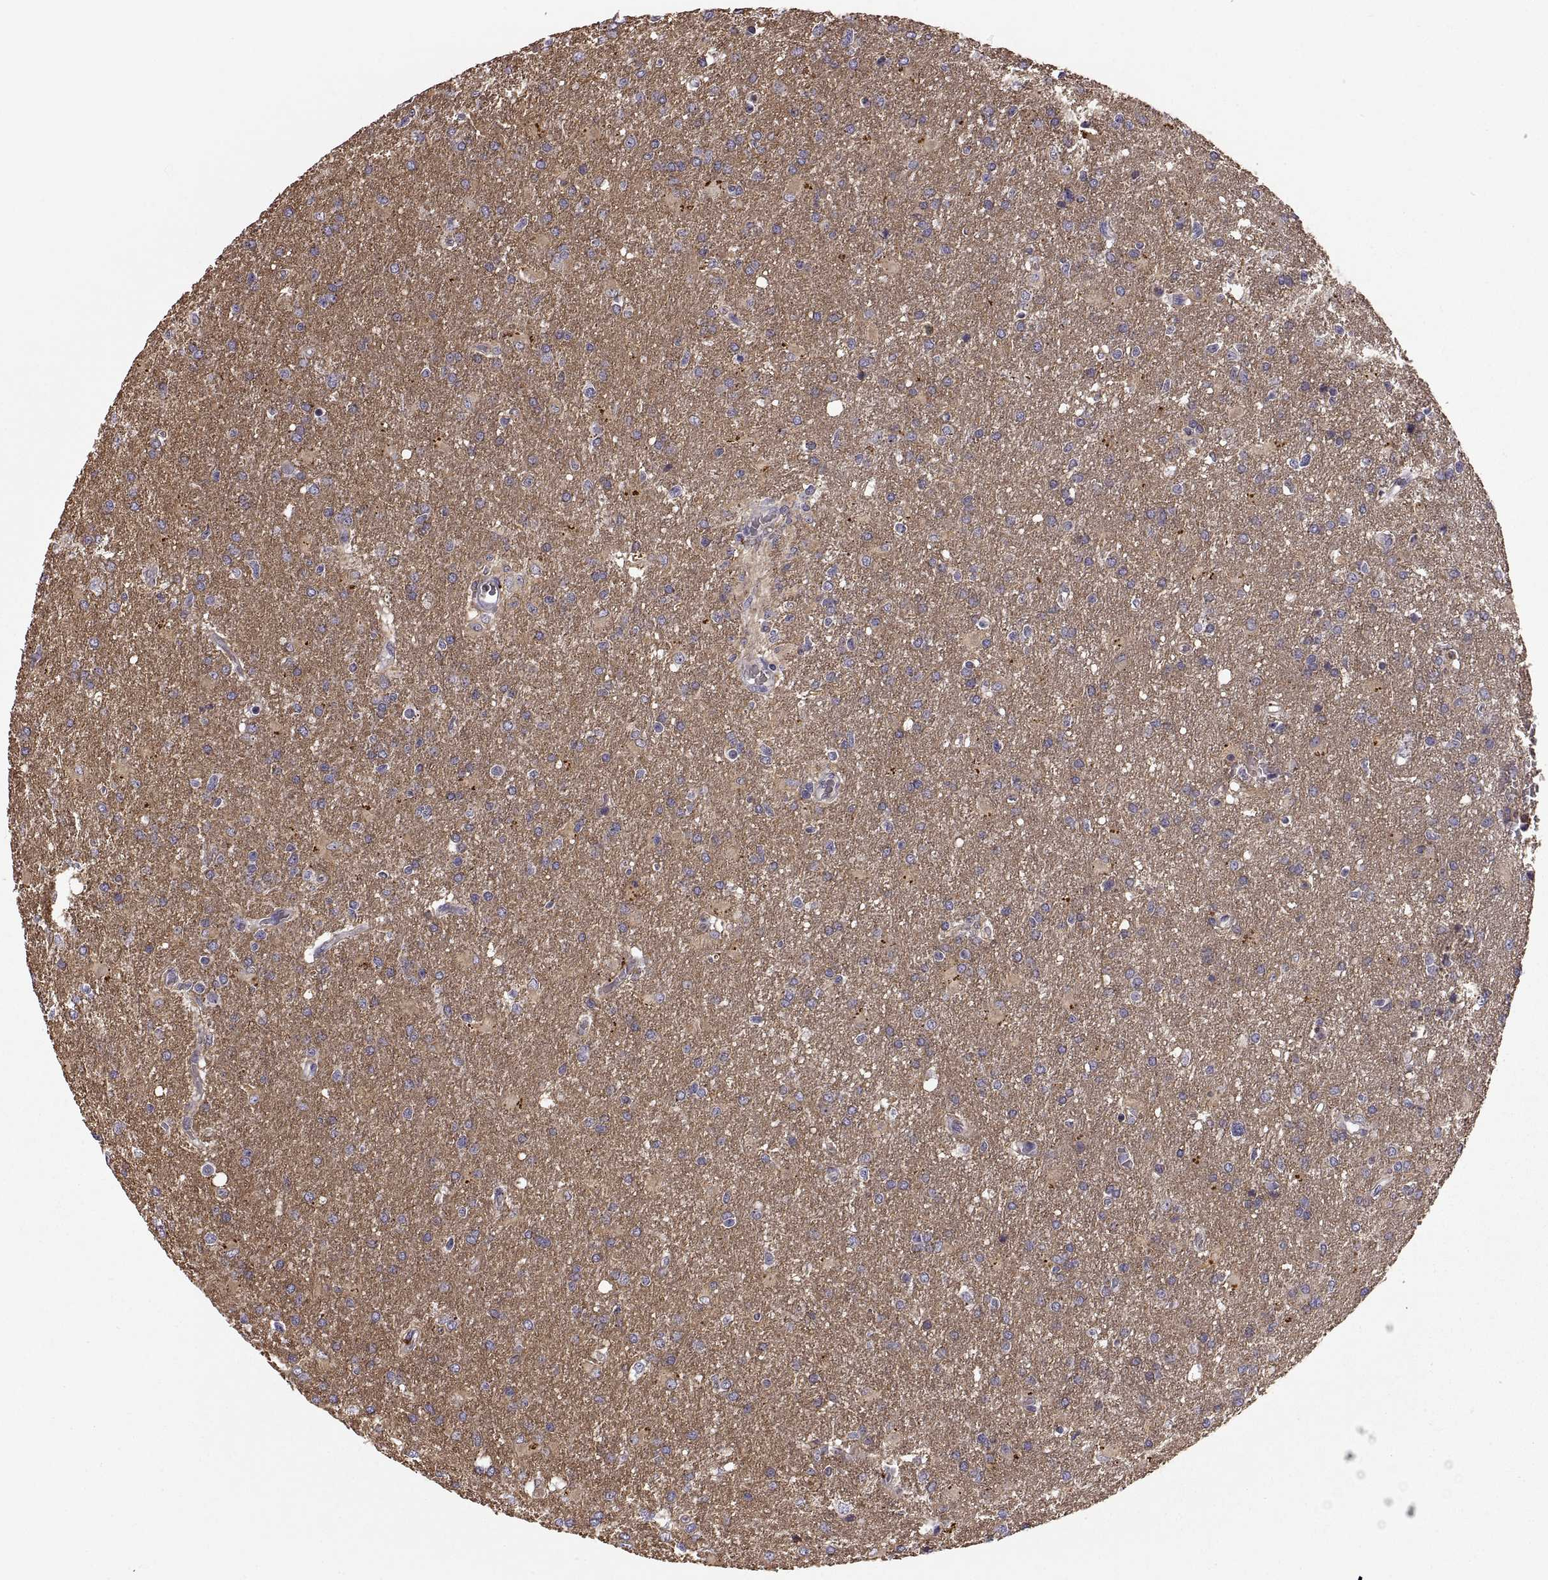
{"staining": {"intensity": "negative", "quantity": "none", "location": "none"}, "tissue": "glioma", "cell_type": "Tumor cells", "image_type": "cancer", "snomed": [{"axis": "morphology", "description": "Glioma, malignant, High grade"}, {"axis": "topography", "description": "Brain"}], "caption": "Immunohistochemistry of malignant glioma (high-grade) reveals no staining in tumor cells.", "gene": "MEIOC", "patient": {"sex": "male", "age": 68}}